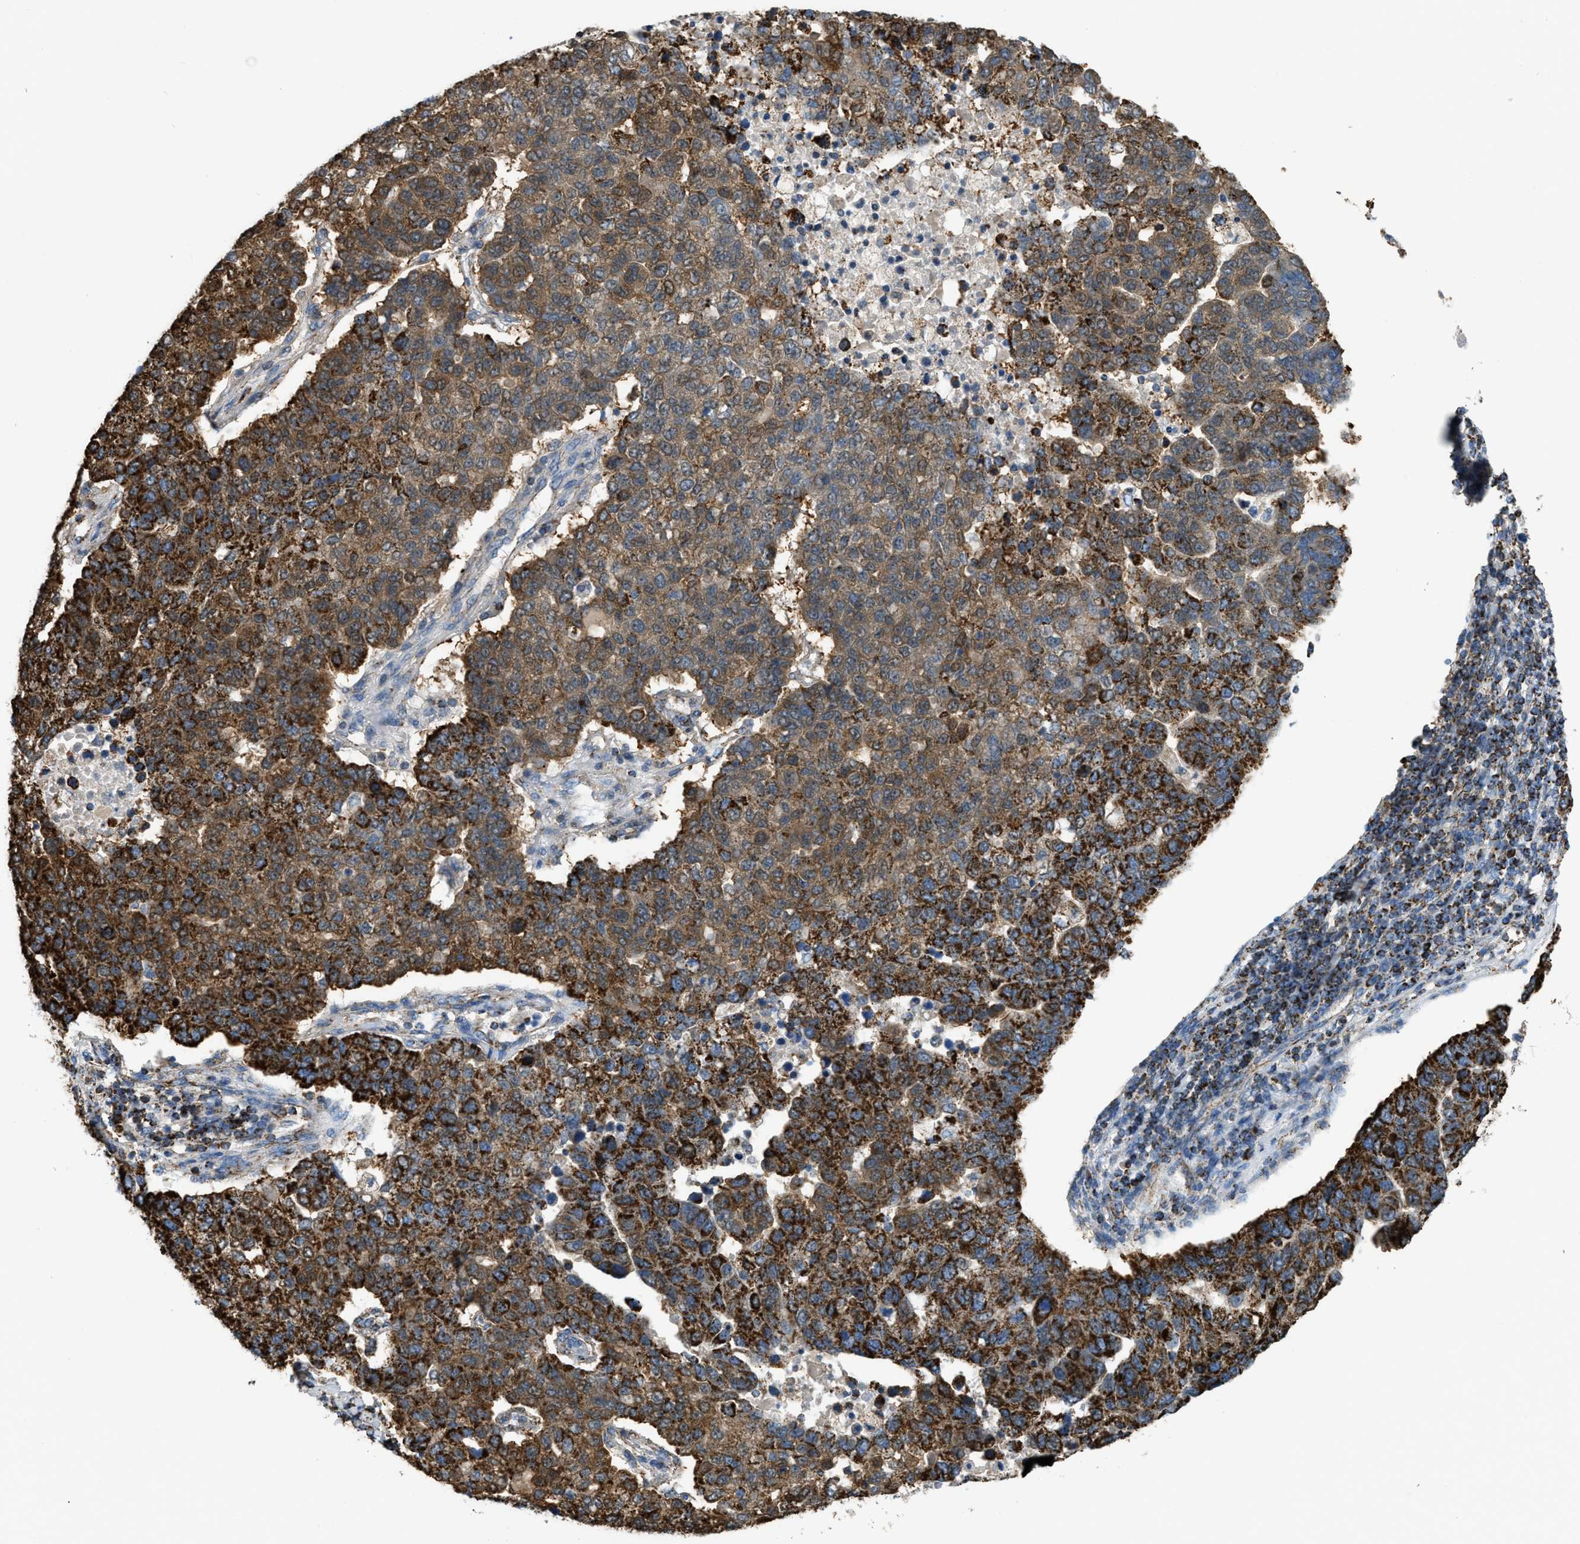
{"staining": {"intensity": "strong", "quantity": ">75%", "location": "cytoplasmic/membranous"}, "tissue": "pancreatic cancer", "cell_type": "Tumor cells", "image_type": "cancer", "snomed": [{"axis": "morphology", "description": "Adenocarcinoma, NOS"}, {"axis": "topography", "description": "Pancreas"}], "caption": "Pancreatic cancer was stained to show a protein in brown. There is high levels of strong cytoplasmic/membranous staining in about >75% of tumor cells. The staining was performed using DAB, with brown indicating positive protein expression. Nuclei are stained blue with hematoxylin.", "gene": "ETFB", "patient": {"sex": "female", "age": 61}}